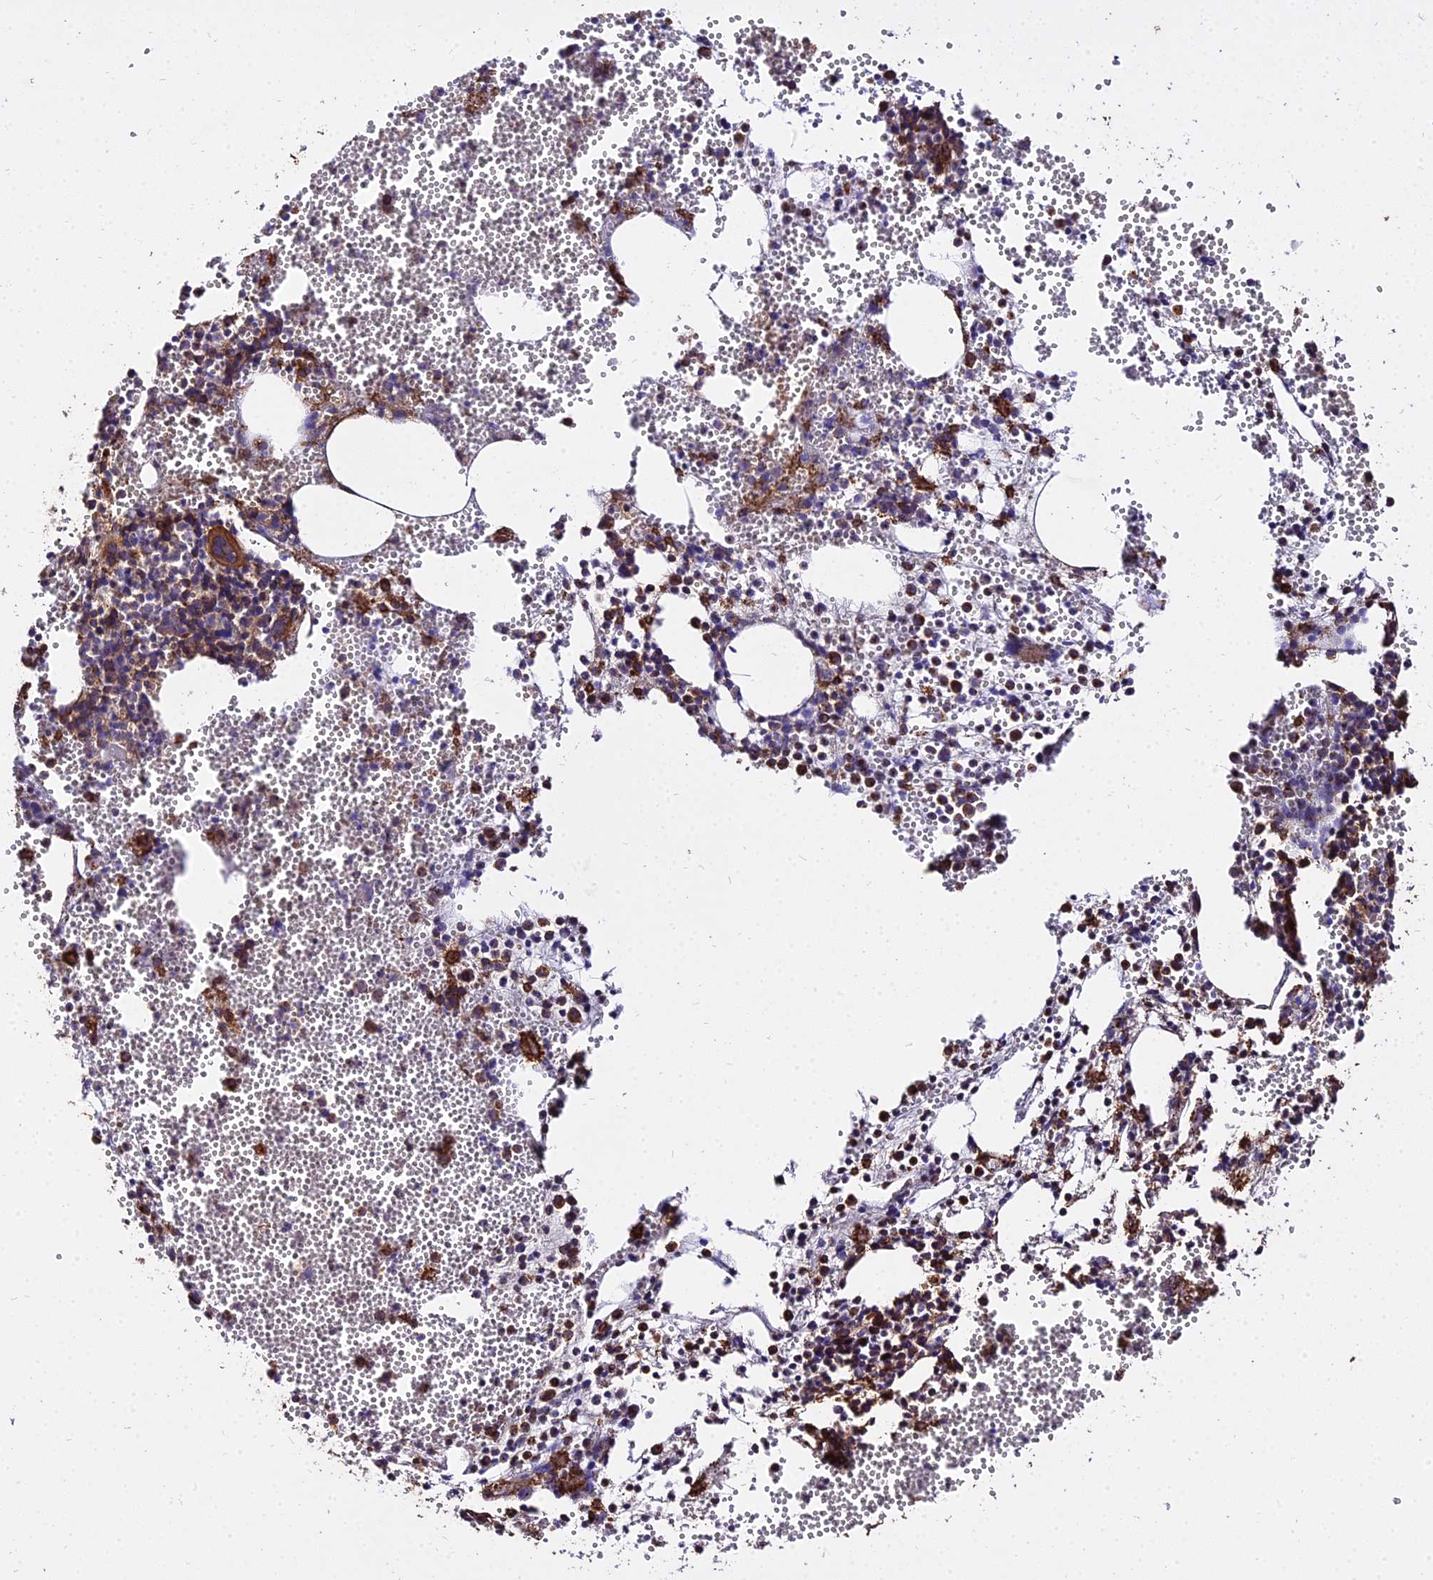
{"staining": {"intensity": "strong", "quantity": ">75%", "location": "cytoplasmic/membranous"}, "tissue": "bone marrow", "cell_type": "Hematopoietic cells", "image_type": "normal", "snomed": [{"axis": "morphology", "description": "Normal tissue, NOS"}, {"axis": "topography", "description": "Bone marrow"}], "caption": "Immunohistochemistry histopathology image of normal bone marrow: bone marrow stained using immunohistochemistry demonstrates high levels of strong protein expression localized specifically in the cytoplasmic/membranous of hematopoietic cells, appearing as a cytoplasmic/membranous brown color.", "gene": "TUBA1A", "patient": {"sex": "female", "age": 77}}